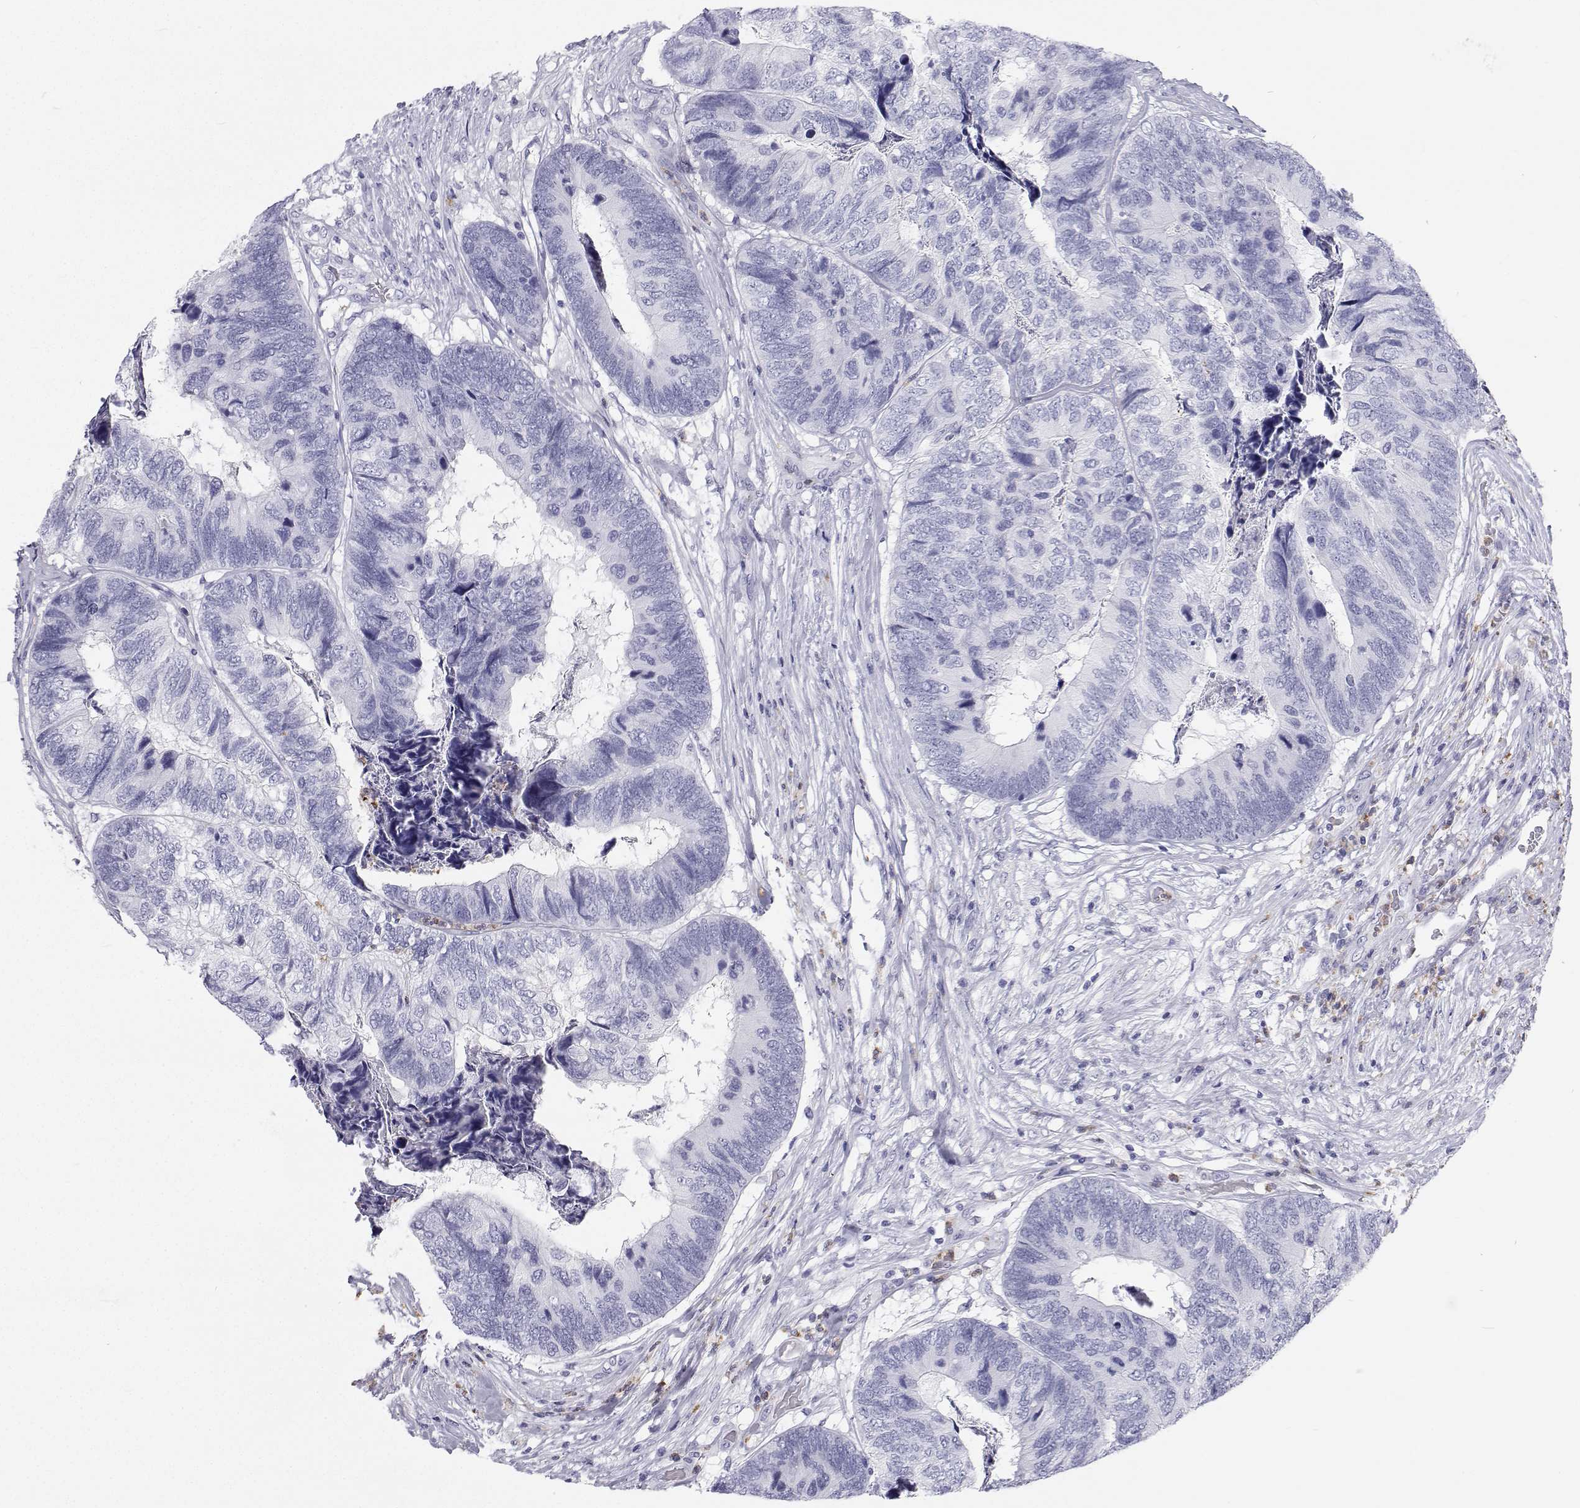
{"staining": {"intensity": "negative", "quantity": "none", "location": "none"}, "tissue": "colorectal cancer", "cell_type": "Tumor cells", "image_type": "cancer", "snomed": [{"axis": "morphology", "description": "Adenocarcinoma, NOS"}, {"axis": "topography", "description": "Colon"}], "caption": "An immunohistochemistry photomicrograph of colorectal cancer (adenocarcinoma) is shown. There is no staining in tumor cells of colorectal cancer (adenocarcinoma).", "gene": "SFTPB", "patient": {"sex": "female", "age": 67}}